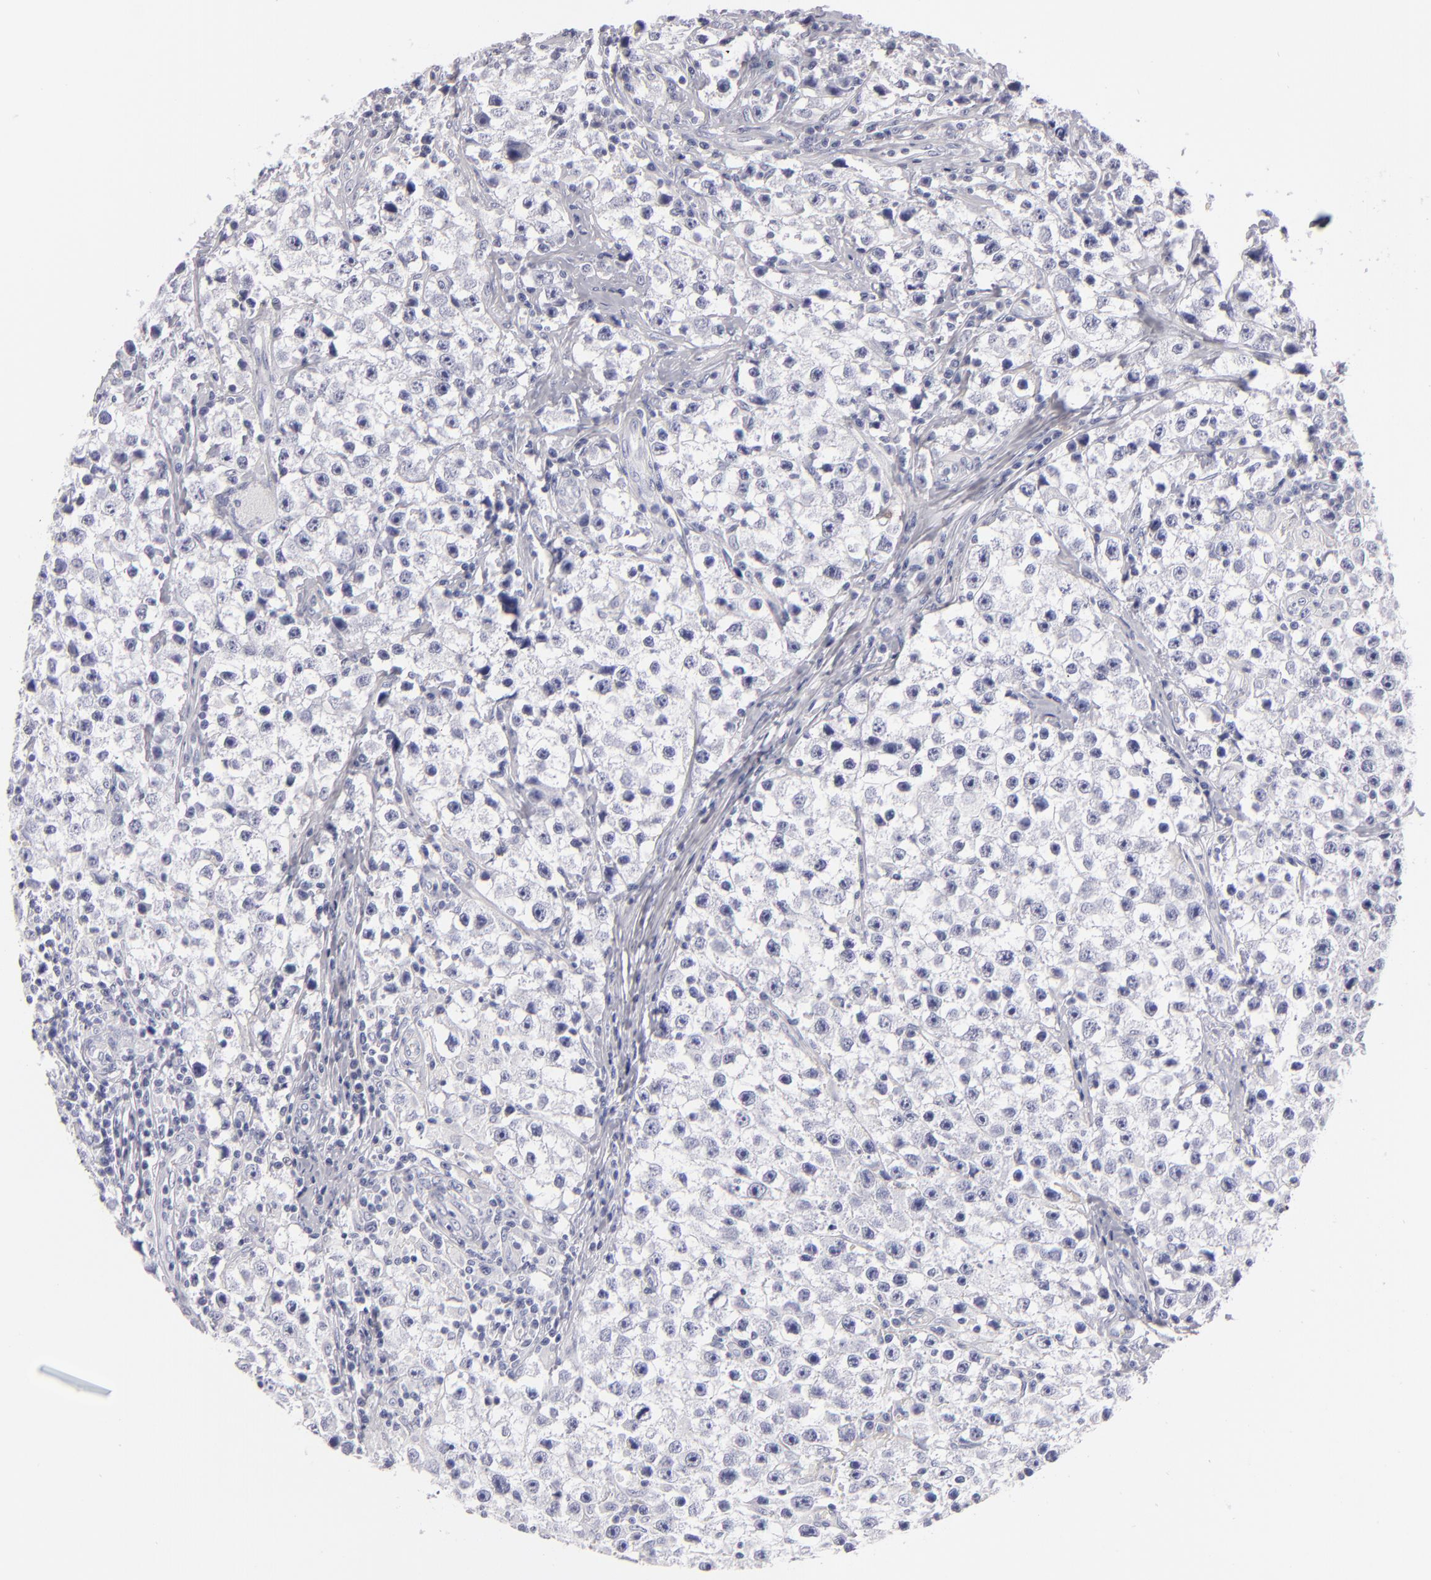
{"staining": {"intensity": "negative", "quantity": "none", "location": "none"}, "tissue": "testis cancer", "cell_type": "Tumor cells", "image_type": "cancer", "snomed": [{"axis": "morphology", "description": "Seminoma, NOS"}, {"axis": "topography", "description": "Testis"}], "caption": "The immunohistochemistry (IHC) photomicrograph has no significant staining in tumor cells of seminoma (testis) tissue.", "gene": "F13A1", "patient": {"sex": "male", "age": 35}}